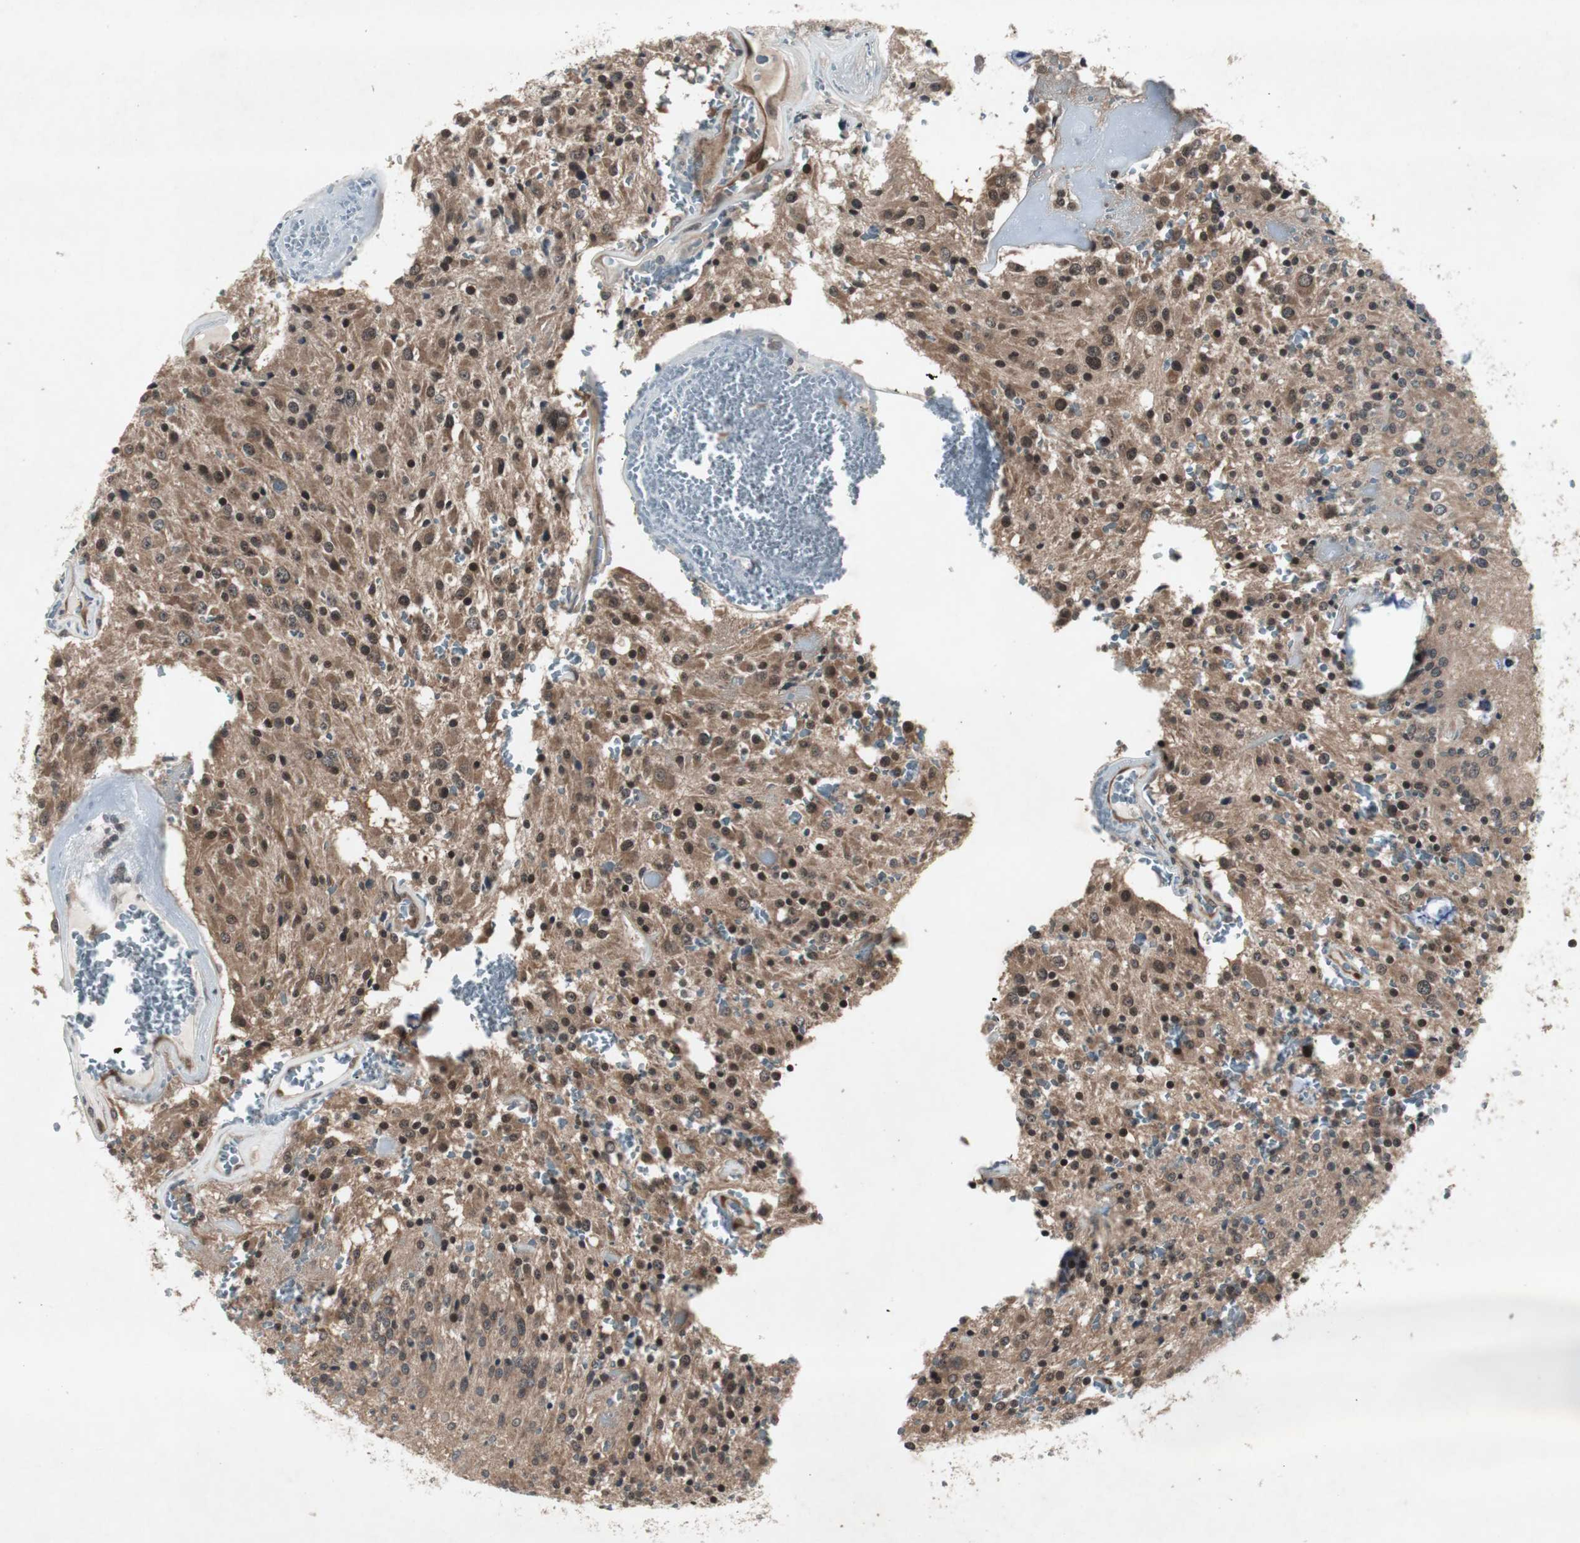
{"staining": {"intensity": "strong", "quantity": ">75%", "location": "cytoplasmic/membranous,nuclear"}, "tissue": "glioma", "cell_type": "Tumor cells", "image_type": "cancer", "snomed": [{"axis": "morphology", "description": "Glioma, malignant, Low grade"}, {"axis": "topography", "description": "Brain"}], "caption": "Protein expression analysis of human glioma reveals strong cytoplasmic/membranous and nuclear positivity in about >75% of tumor cells.", "gene": "SMAD1", "patient": {"sex": "male", "age": 58}}